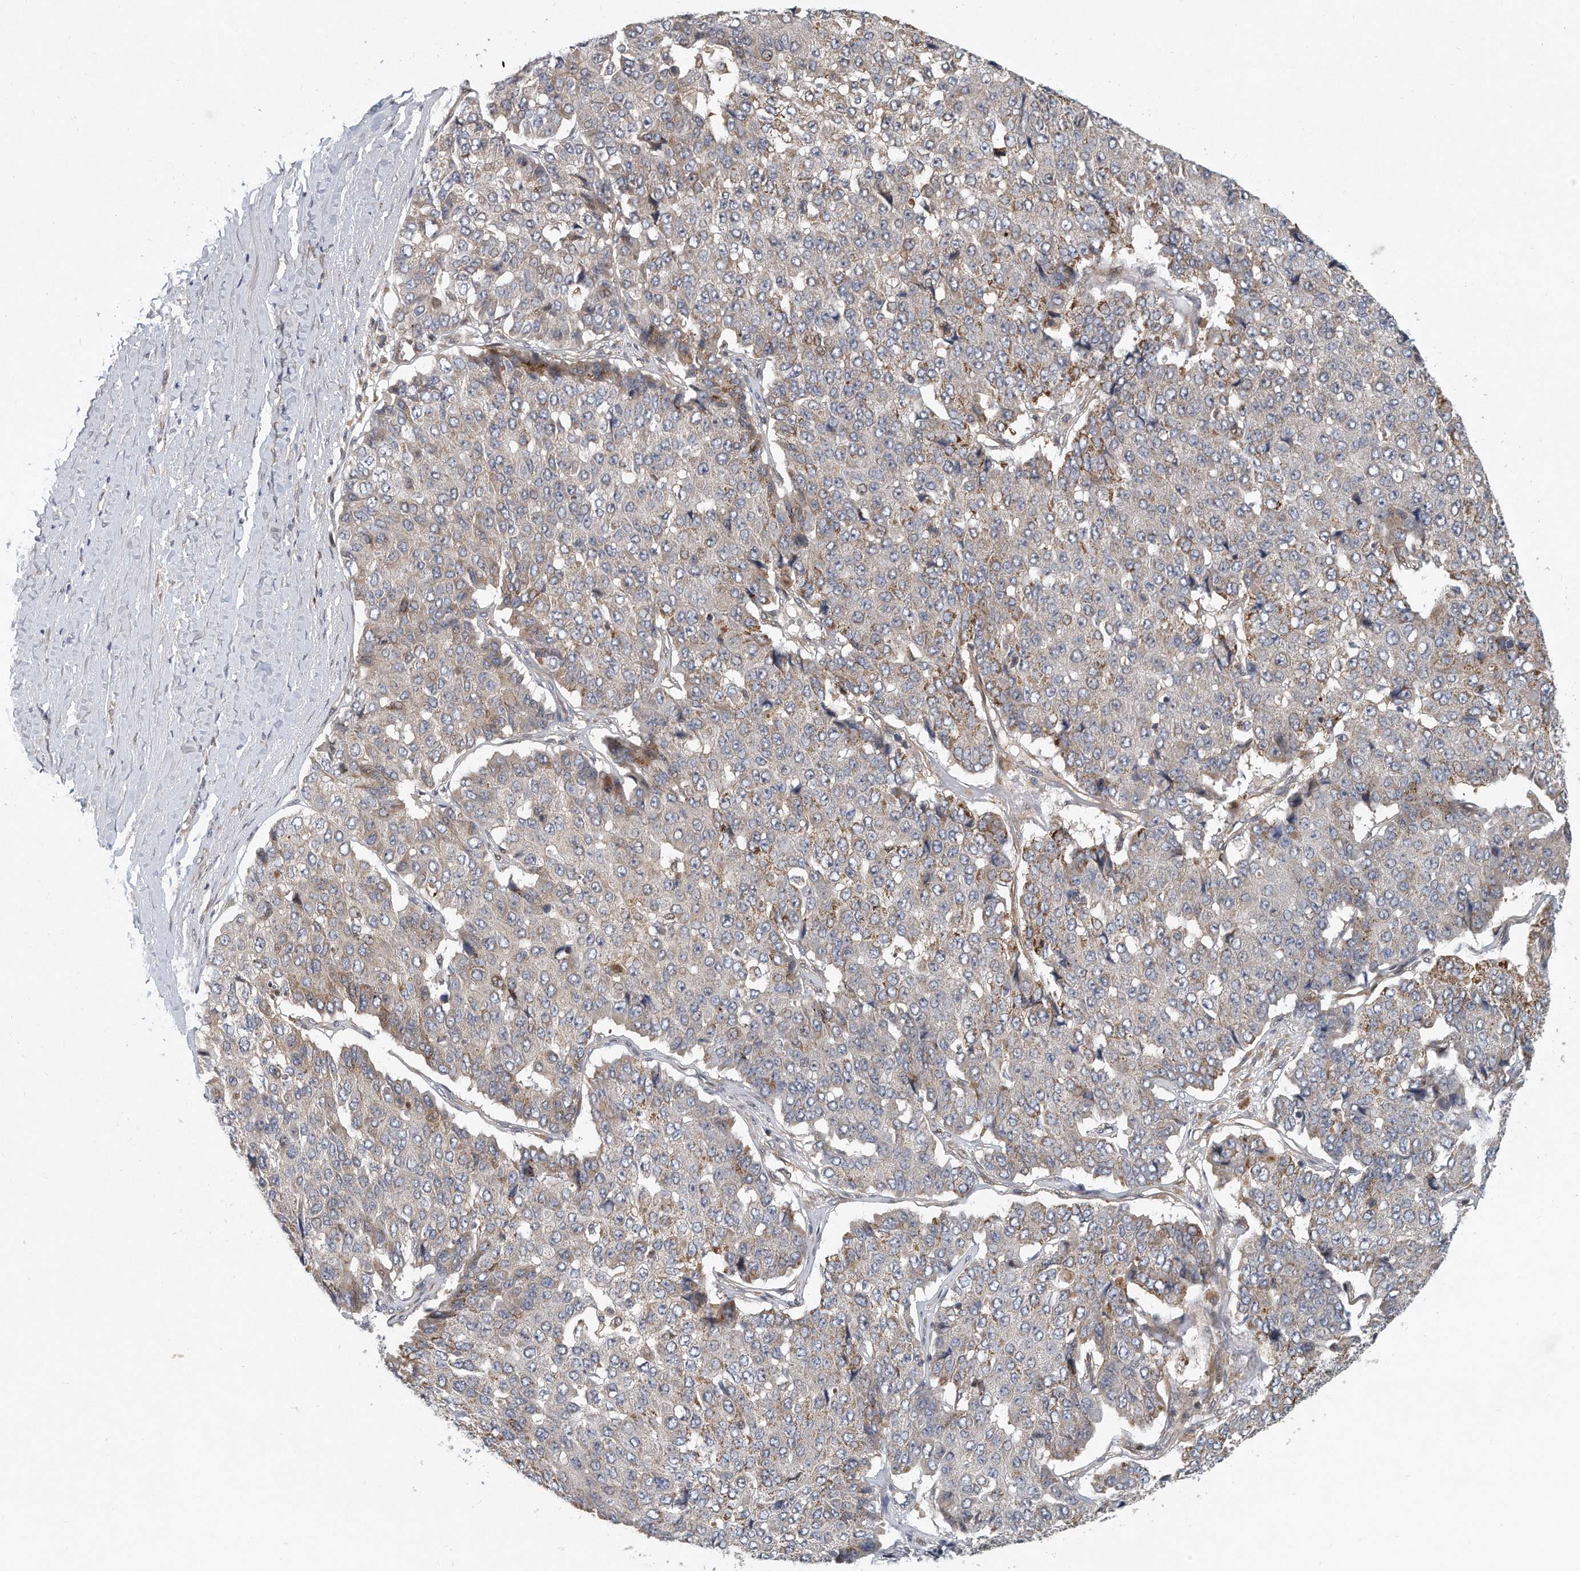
{"staining": {"intensity": "moderate", "quantity": "<25%", "location": "cytoplasmic/membranous"}, "tissue": "pancreatic cancer", "cell_type": "Tumor cells", "image_type": "cancer", "snomed": [{"axis": "morphology", "description": "Adenocarcinoma, NOS"}, {"axis": "topography", "description": "Pancreas"}], "caption": "Immunohistochemistry (IHC) of human pancreatic cancer (adenocarcinoma) displays low levels of moderate cytoplasmic/membranous expression in about <25% of tumor cells.", "gene": "PCDH8", "patient": {"sex": "male", "age": 50}}